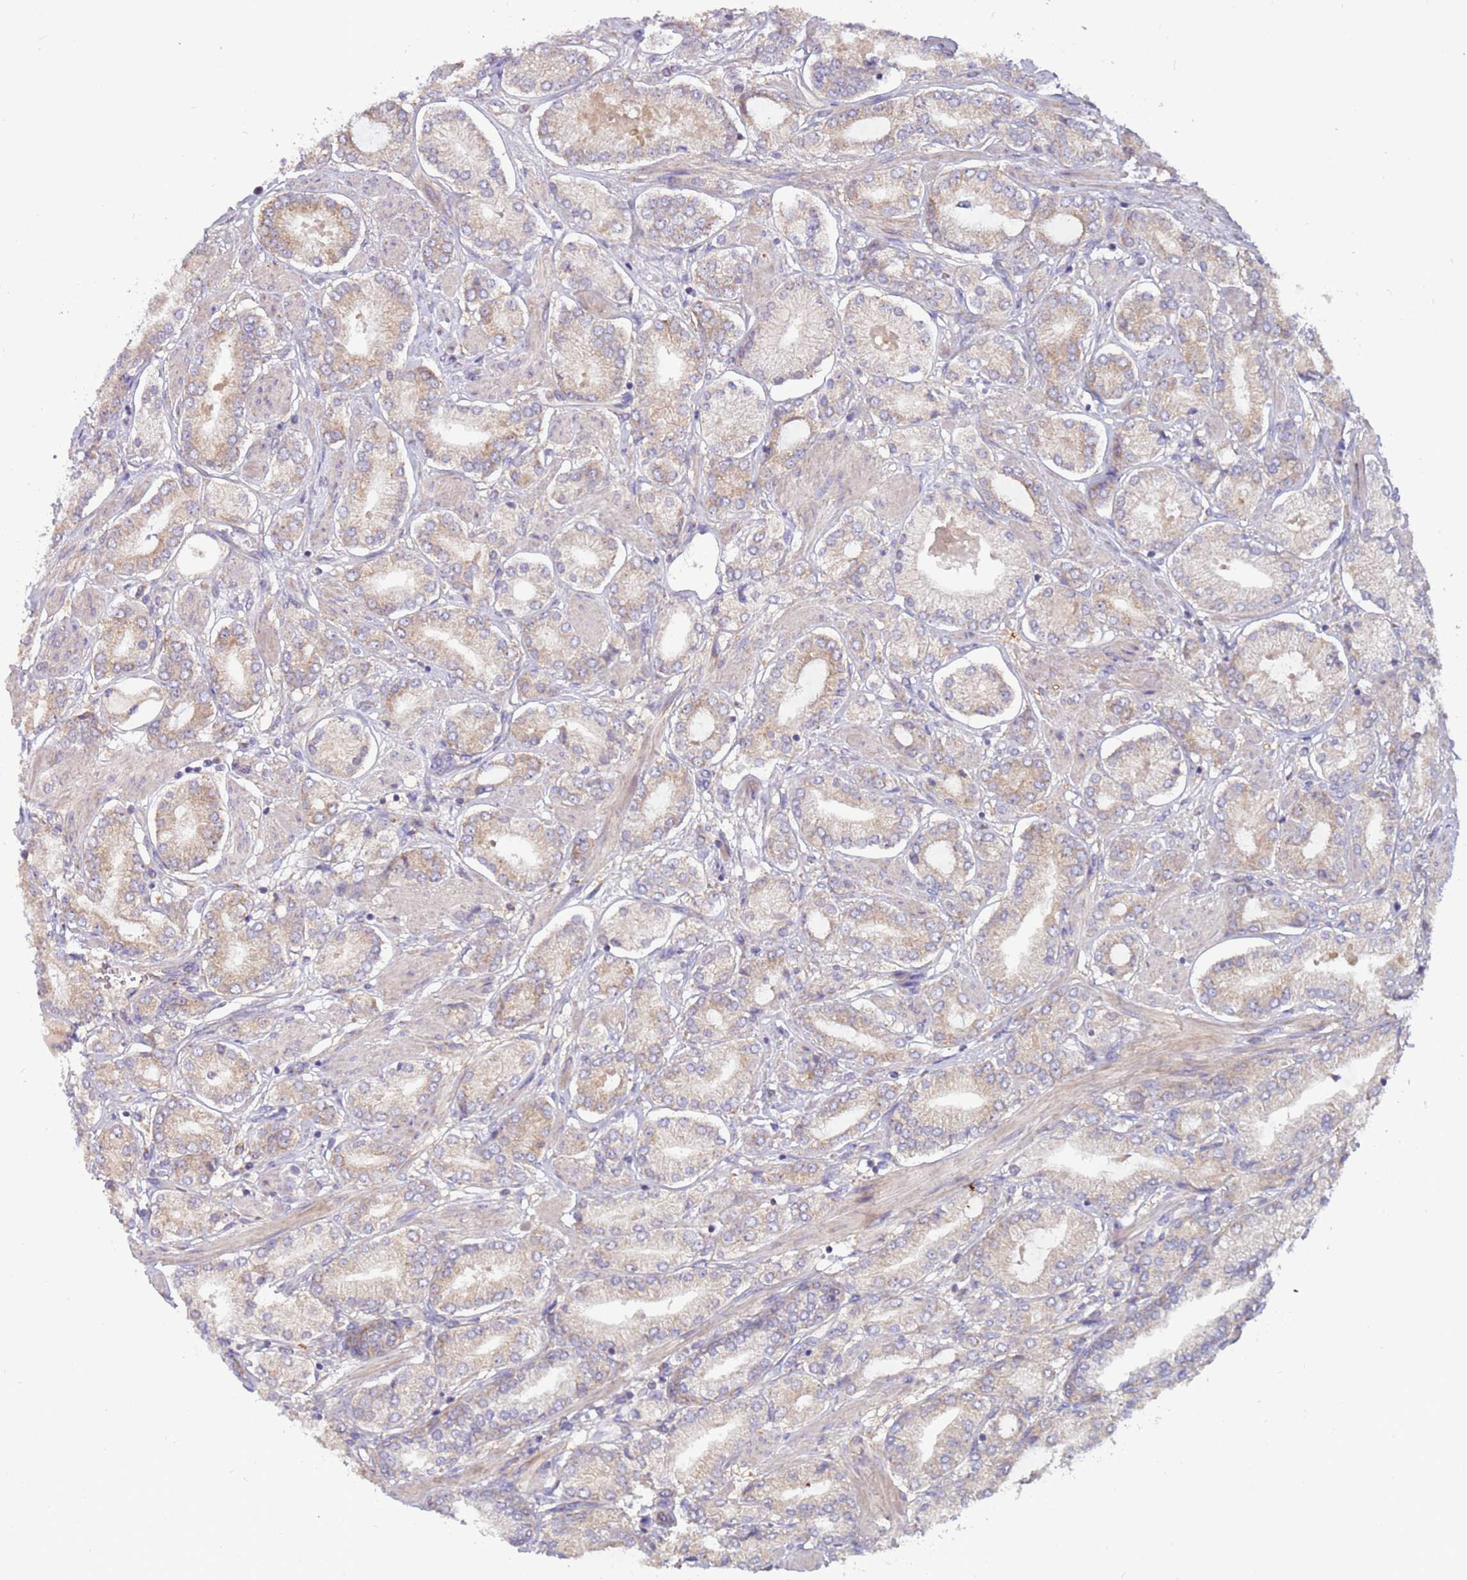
{"staining": {"intensity": "weak", "quantity": "<25%", "location": "cytoplasmic/membranous"}, "tissue": "prostate cancer", "cell_type": "Tumor cells", "image_type": "cancer", "snomed": [{"axis": "morphology", "description": "Adenocarcinoma, High grade"}, {"axis": "topography", "description": "Prostate and seminal vesicle, NOS"}], "caption": "Human prostate high-grade adenocarcinoma stained for a protein using immunohistochemistry displays no staining in tumor cells.", "gene": "UQCRQ", "patient": {"sex": "male", "age": 64}}